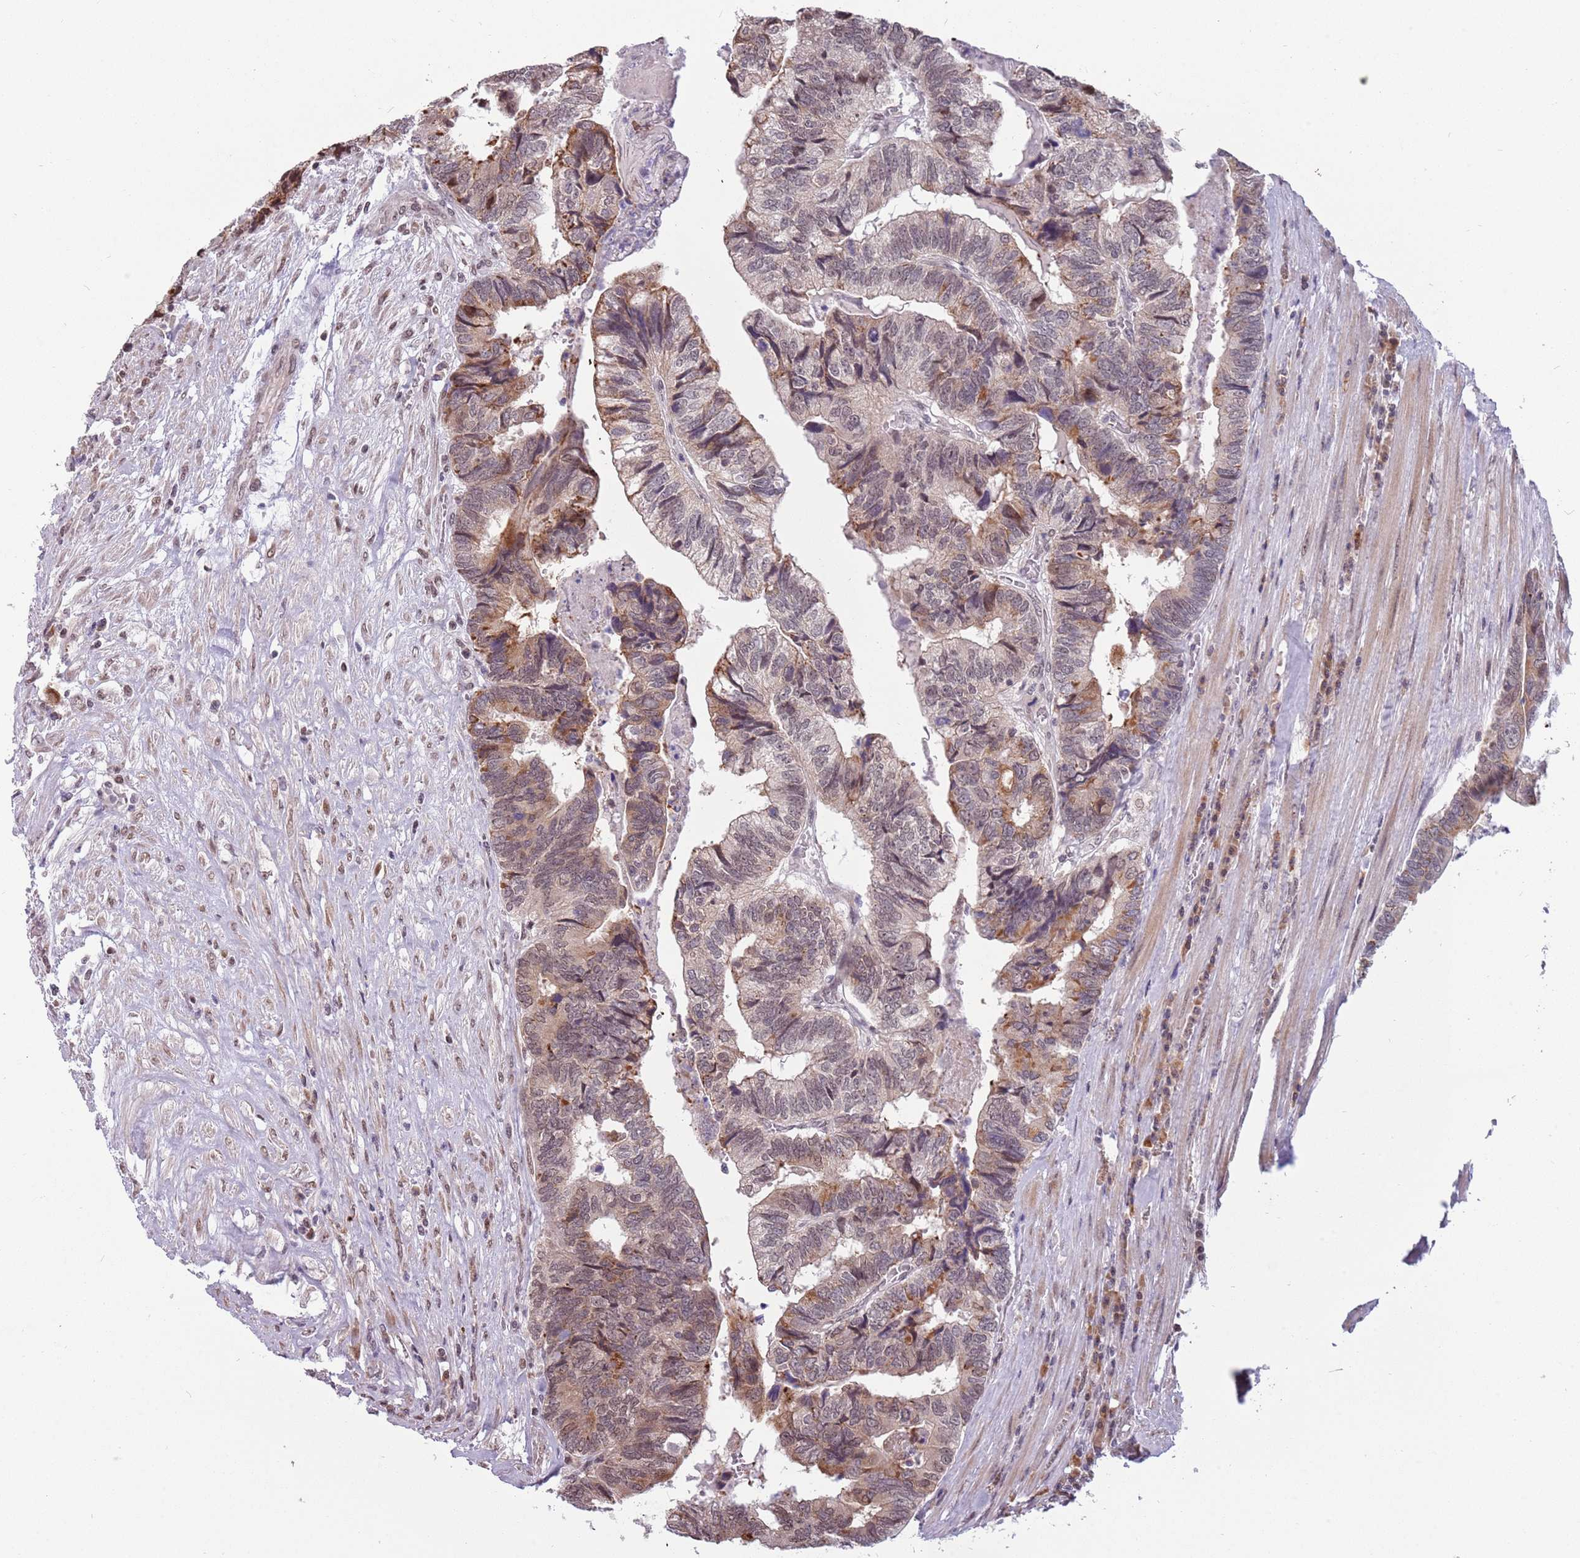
{"staining": {"intensity": "moderate", "quantity": ">75%", "location": "cytoplasmic/membranous,nuclear"}, "tissue": "colorectal cancer", "cell_type": "Tumor cells", "image_type": "cancer", "snomed": [{"axis": "morphology", "description": "Adenocarcinoma, NOS"}, {"axis": "topography", "description": "Colon"}], "caption": "Human adenocarcinoma (colorectal) stained with a protein marker displays moderate staining in tumor cells.", "gene": "BARD1", "patient": {"sex": "female", "age": 67}}